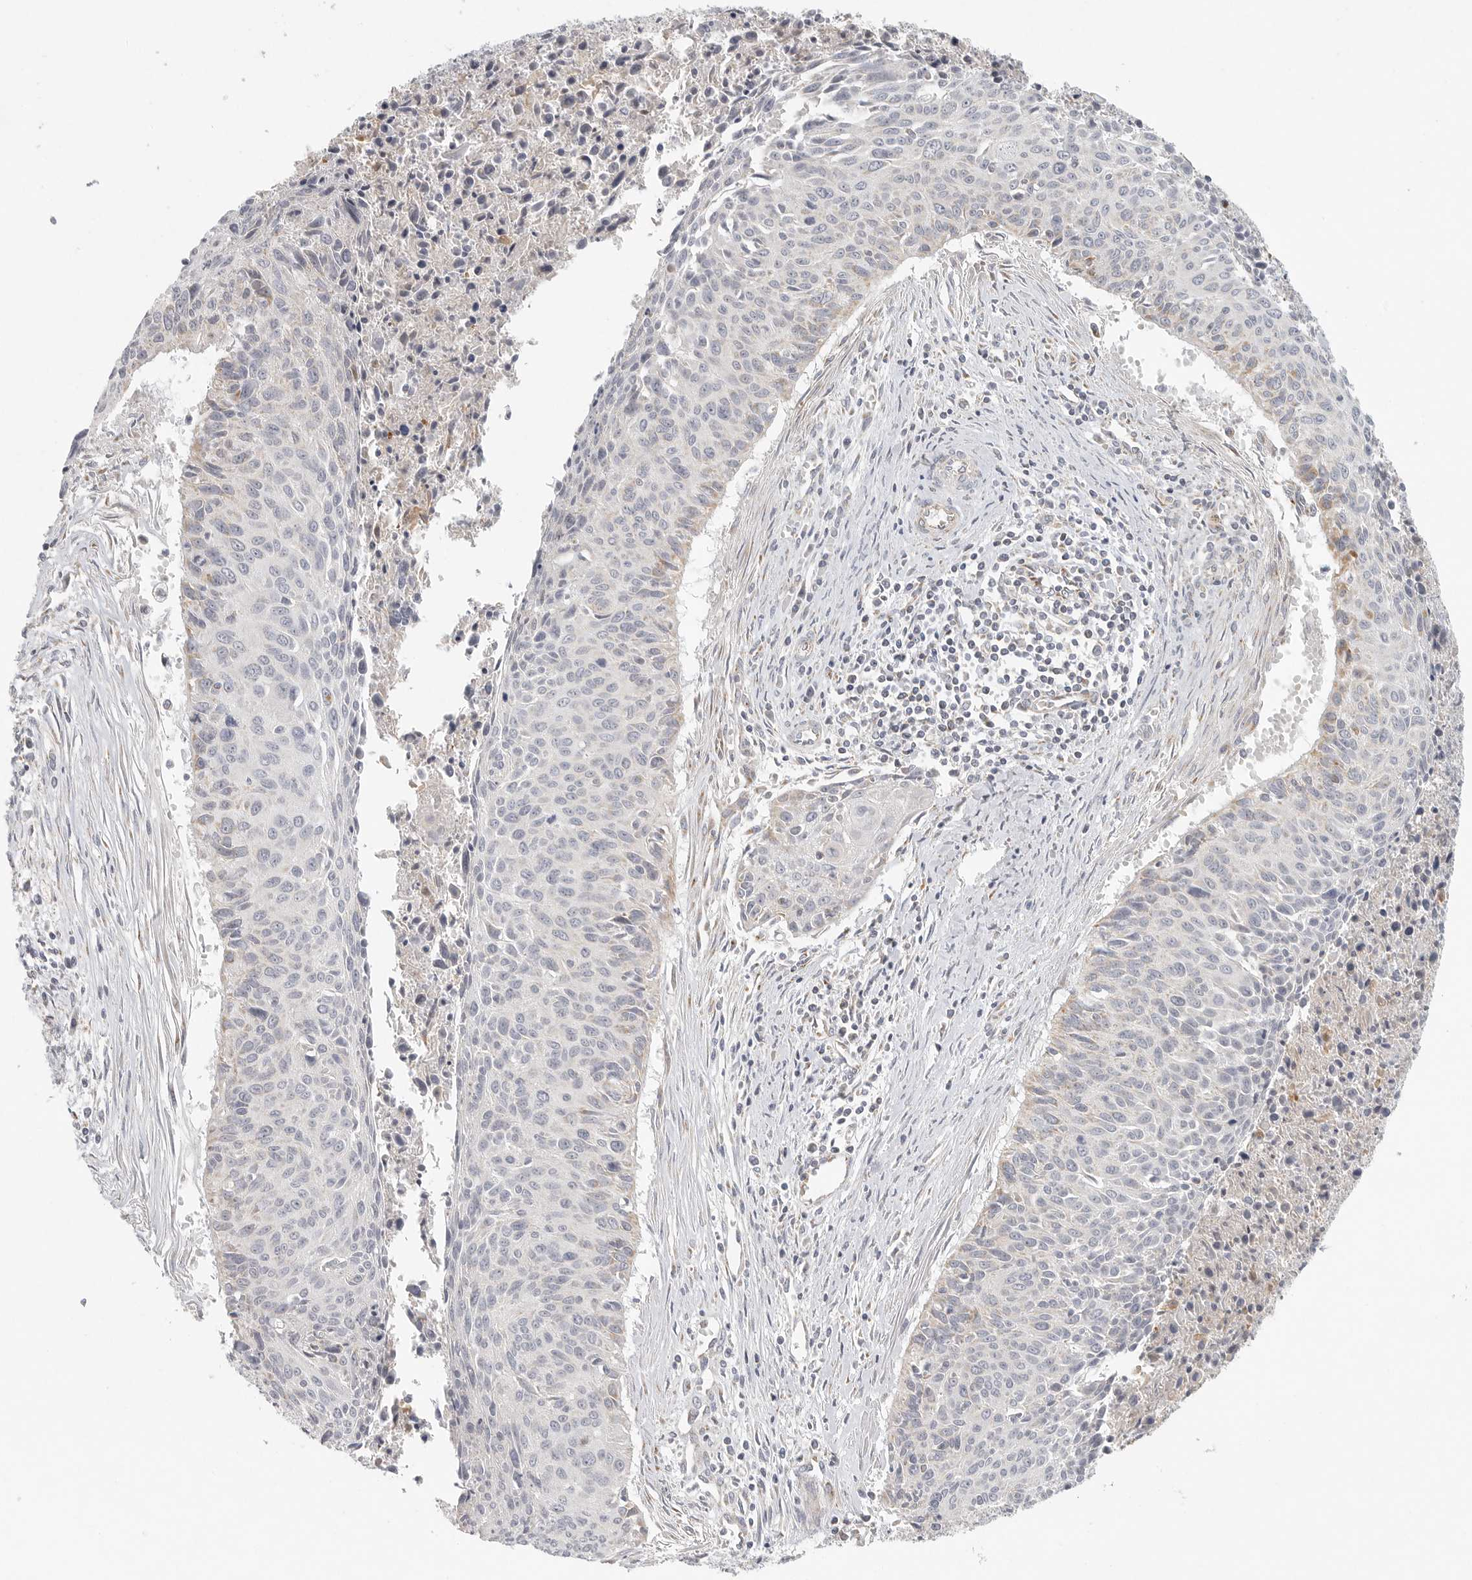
{"staining": {"intensity": "weak", "quantity": "<25%", "location": "cytoplasmic/membranous"}, "tissue": "cervical cancer", "cell_type": "Tumor cells", "image_type": "cancer", "snomed": [{"axis": "morphology", "description": "Squamous cell carcinoma, NOS"}, {"axis": "topography", "description": "Cervix"}], "caption": "DAB immunohistochemical staining of cervical cancer reveals no significant positivity in tumor cells. (DAB immunohistochemistry, high magnification).", "gene": "SLC25A26", "patient": {"sex": "female", "age": 55}}